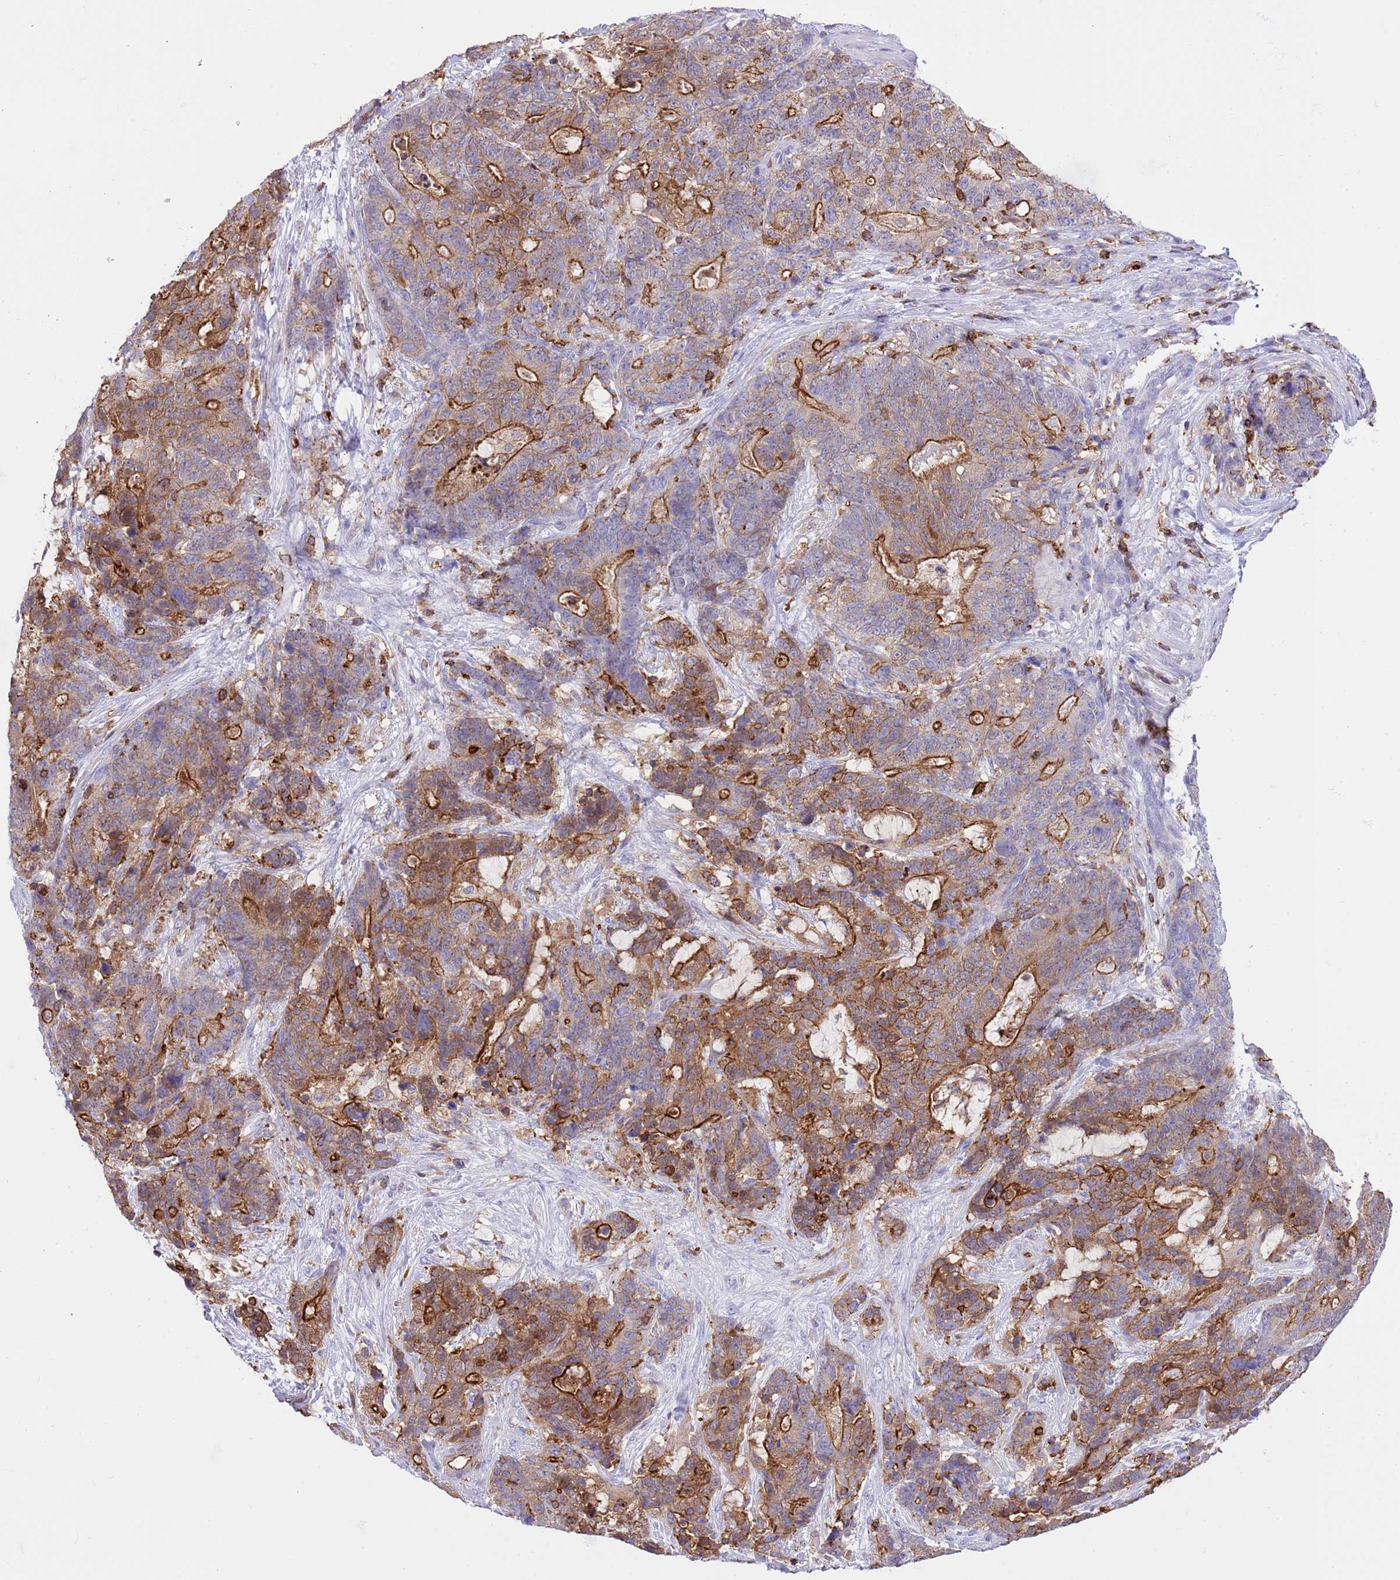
{"staining": {"intensity": "moderate", "quantity": "25%-75%", "location": "cytoplasmic/membranous"}, "tissue": "stomach cancer", "cell_type": "Tumor cells", "image_type": "cancer", "snomed": [{"axis": "morphology", "description": "Normal tissue, NOS"}, {"axis": "morphology", "description": "Adenocarcinoma, NOS"}, {"axis": "topography", "description": "Stomach"}], "caption": "Adenocarcinoma (stomach) was stained to show a protein in brown. There is medium levels of moderate cytoplasmic/membranous expression in approximately 25%-75% of tumor cells.", "gene": "EFHD2", "patient": {"sex": "female", "age": 64}}